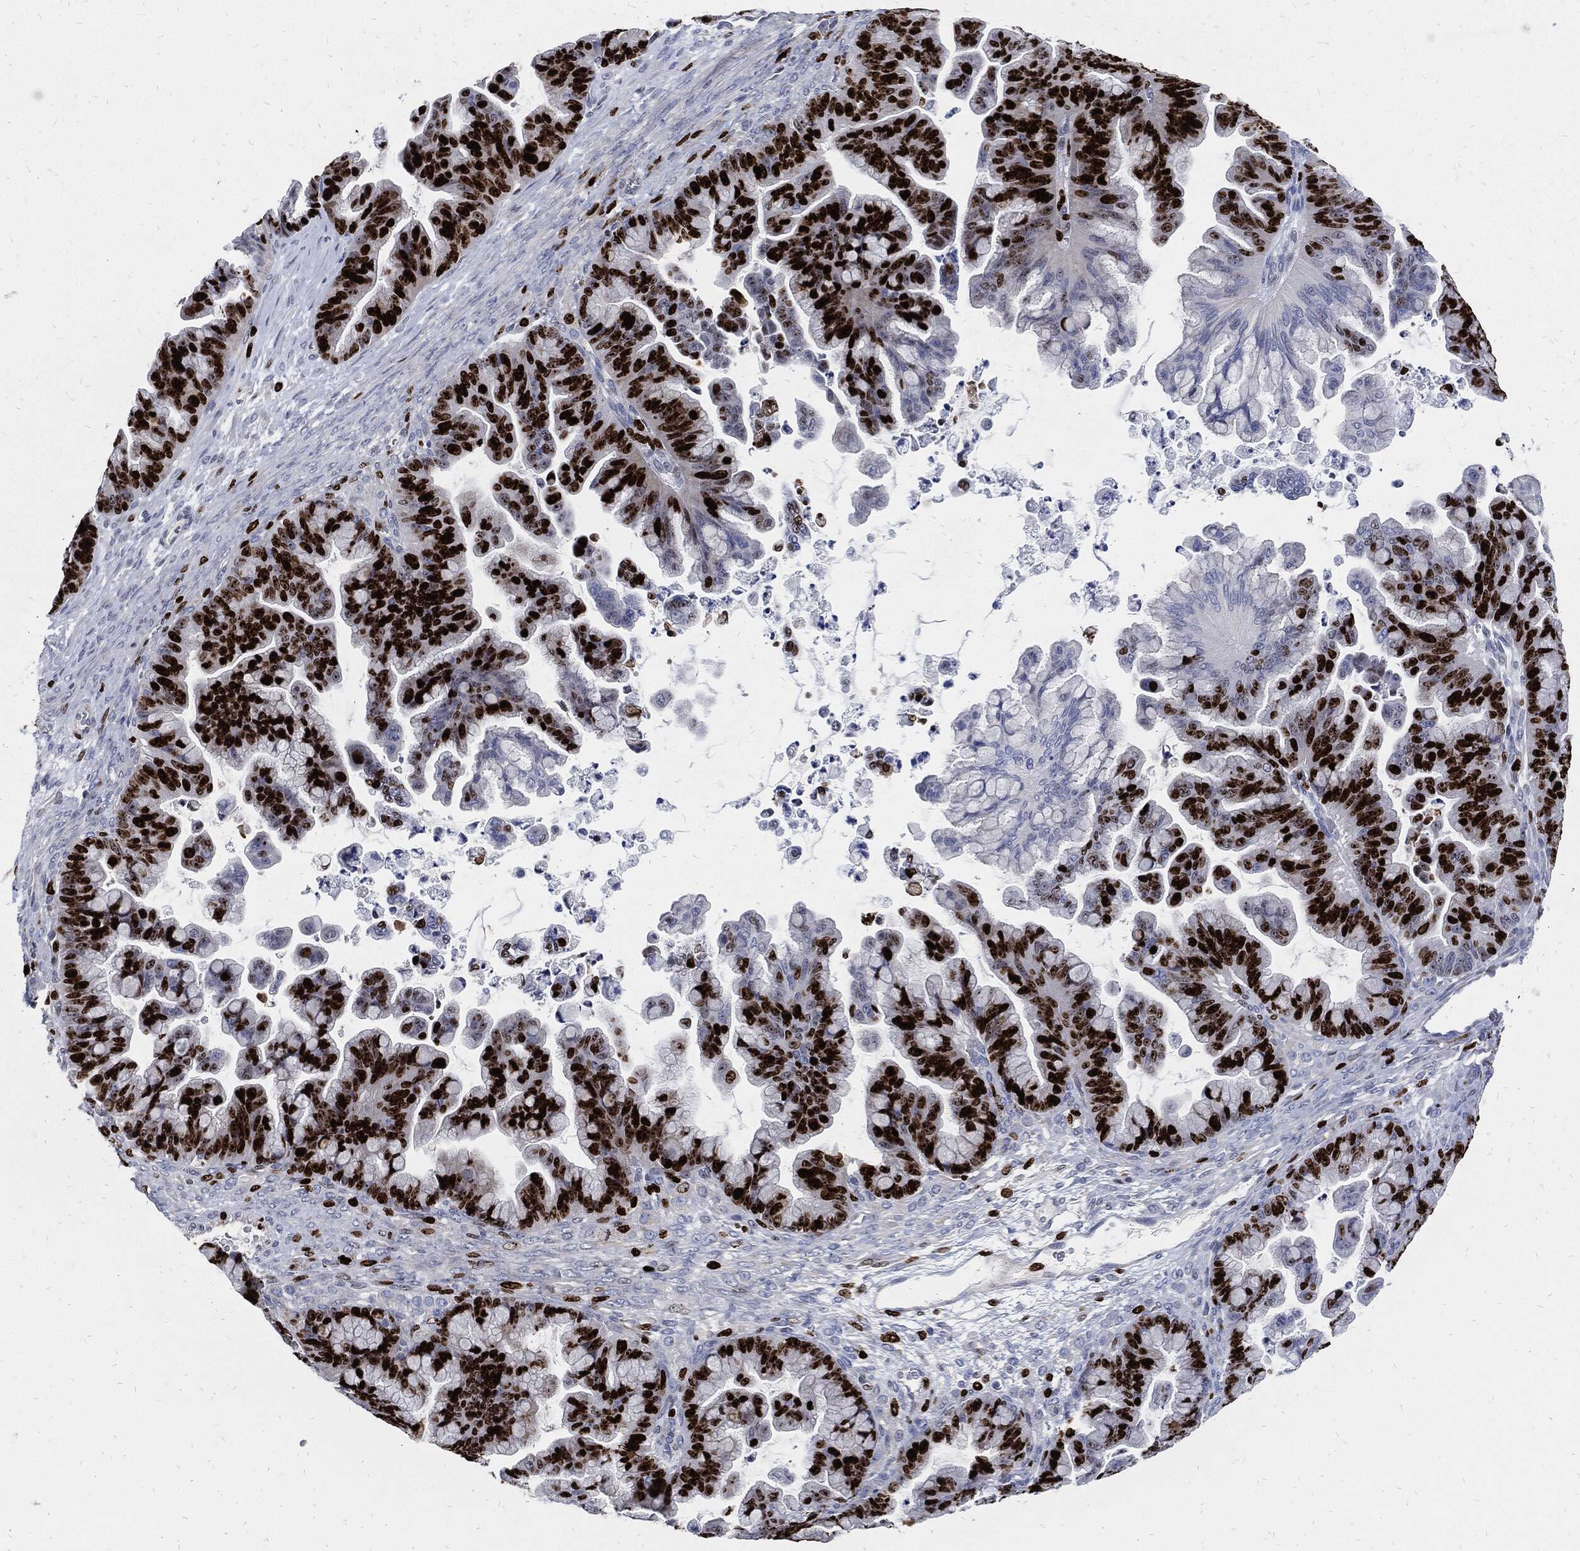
{"staining": {"intensity": "strong", "quantity": ">75%", "location": "nuclear"}, "tissue": "ovarian cancer", "cell_type": "Tumor cells", "image_type": "cancer", "snomed": [{"axis": "morphology", "description": "Cystadenocarcinoma, mucinous, NOS"}, {"axis": "topography", "description": "Ovary"}], "caption": "Strong nuclear protein expression is identified in about >75% of tumor cells in ovarian cancer. Nuclei are stained in blue.", "gene": "MKI67", "patient": {"sex": "female", "age": 67}}